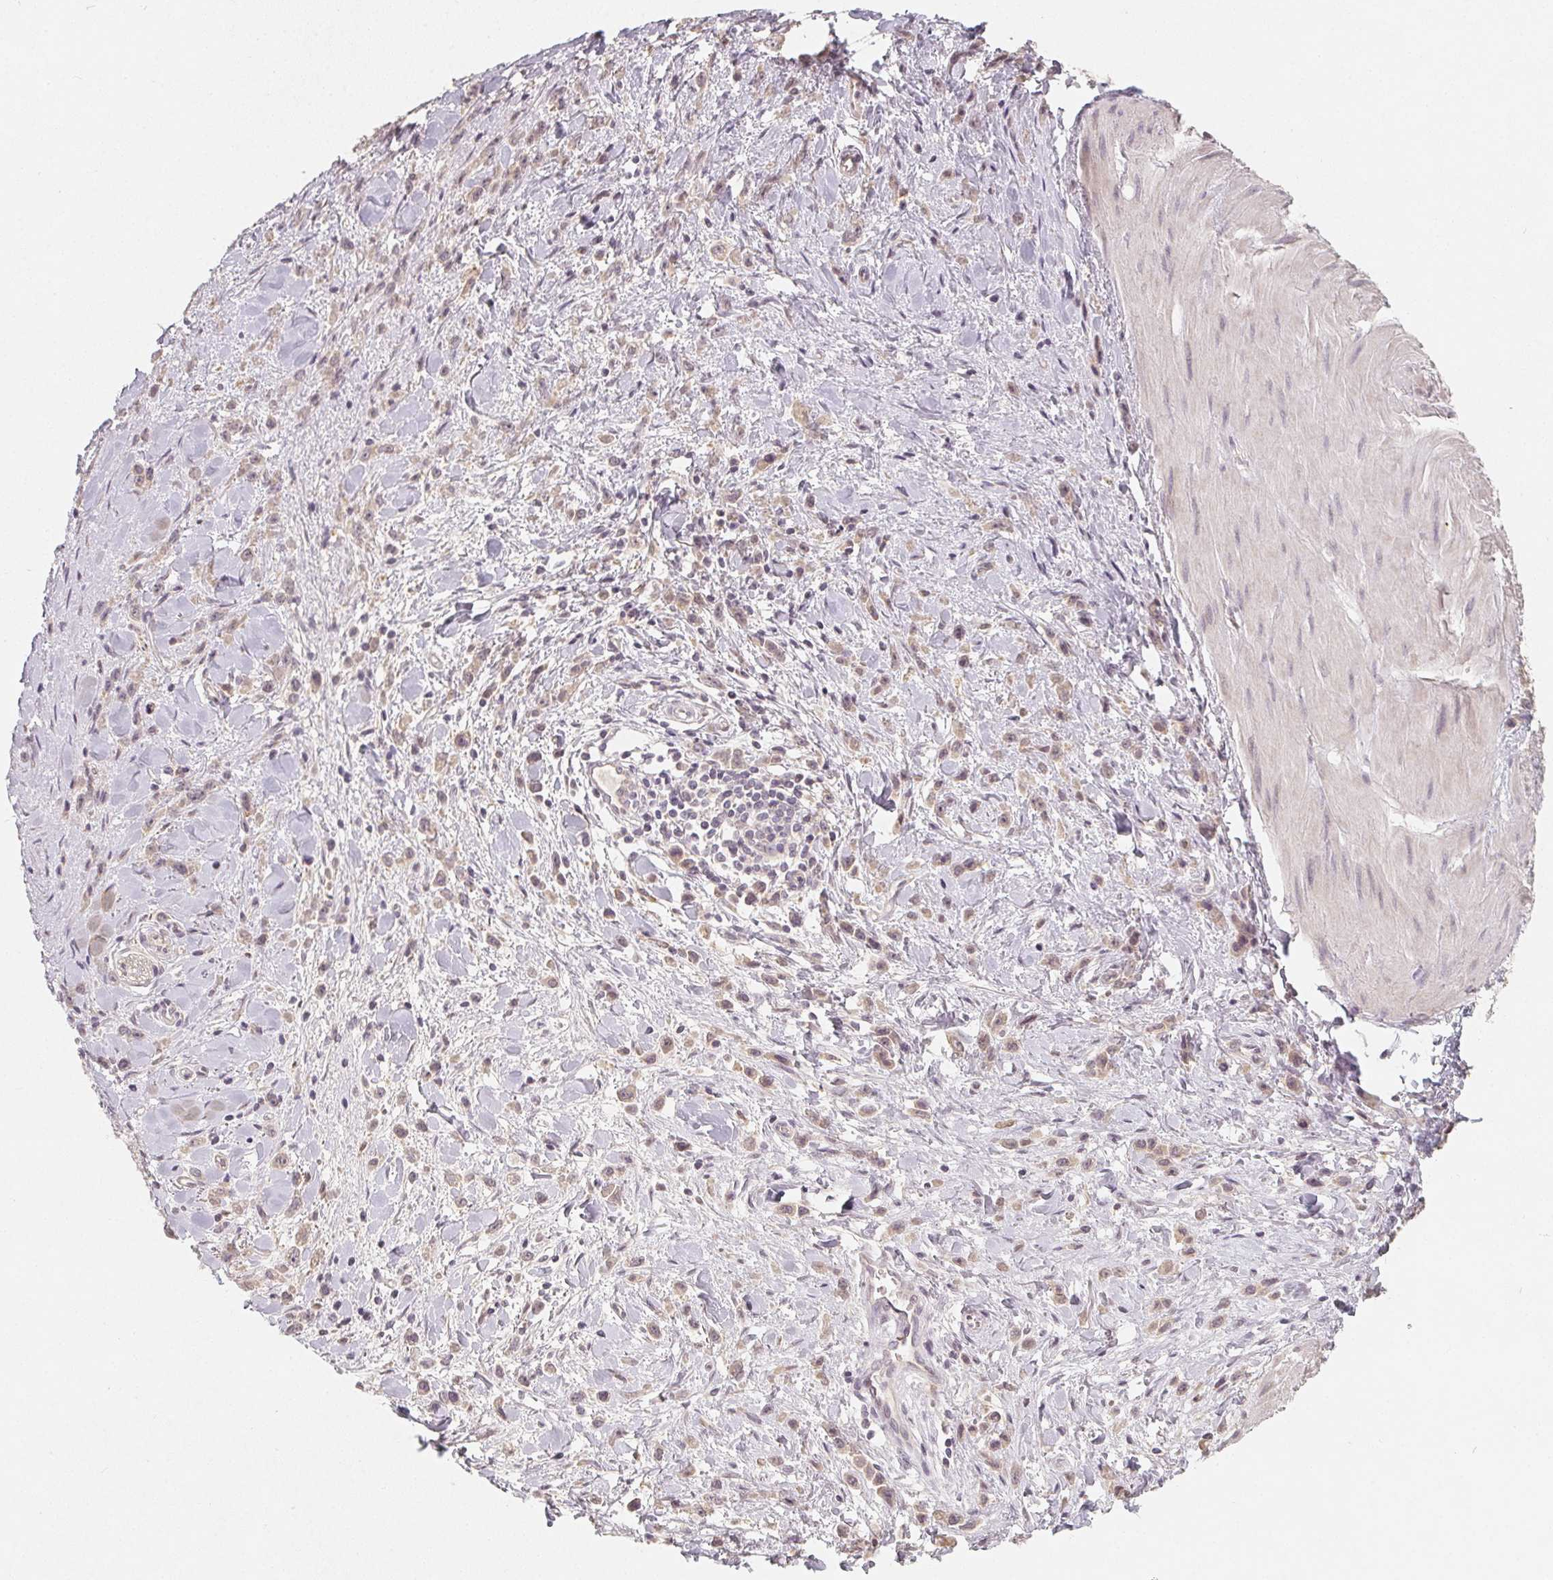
{"staining": {"intensity": "weak", "quantity": "25%-75%", "location": "cytoplasmic/membranous"}, "tissue": "stomach cancer", "cell_type": "Tumor cells", "image_type": "cancer", "snomed": [{"axis": "morphology", "description": "Adenocarcinoma, NOS"}, {"axis": "topography", "description": "Stomach"}], "caption": "Weak cytoplasmic/membranous expression for a protein is identified in about 25%-75% of tumor cells of stomach cancer using IHC.", "gene": "SOAT1", "patient": {"sex": "male", "age": 47}}